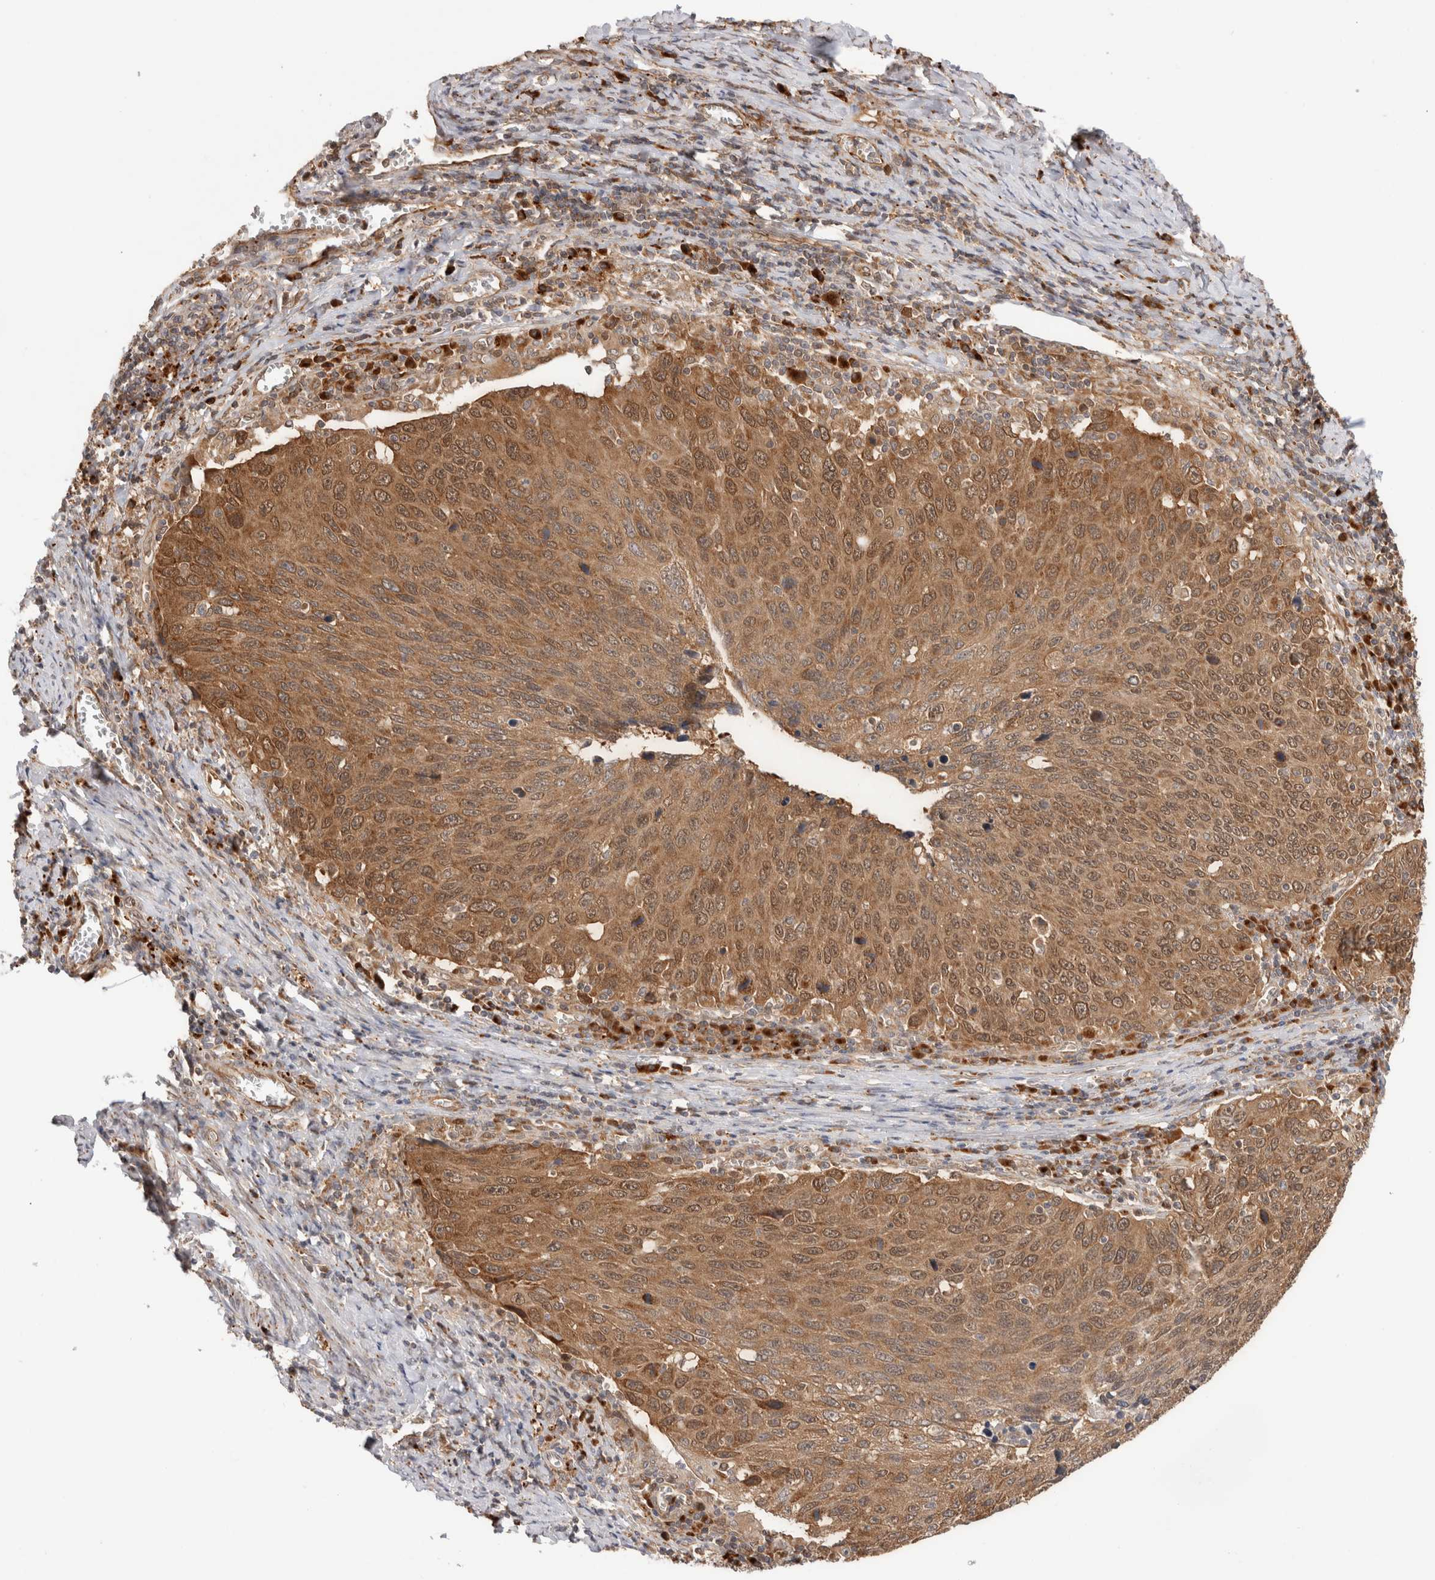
{"staining": {"intensity": "moderate", "quantity": ">75%", "location": "cytoplasmic/membranous,nuclear"}, "tissue": "cervical cancer", "cell_type": "Tumor cells", "image_type": "cancer", "snomed": [{"axis": "morphology", "description": "Squamous cell carcinoma, NOS"}, {"axis": "topography", "description": "Cervix"}], "caption": "Squamous cell carcinoma (cervical) tissue demonstrates moderate cytoplasmic/membranous and nuclear staining in approximately >75% of tumor cells Immunohistochemistry (ihc) stains the protein of interest in brown and the nuclei are stained blue.", "gene": "ACTL9", "patient": {"sex": "female", "age": 53}}